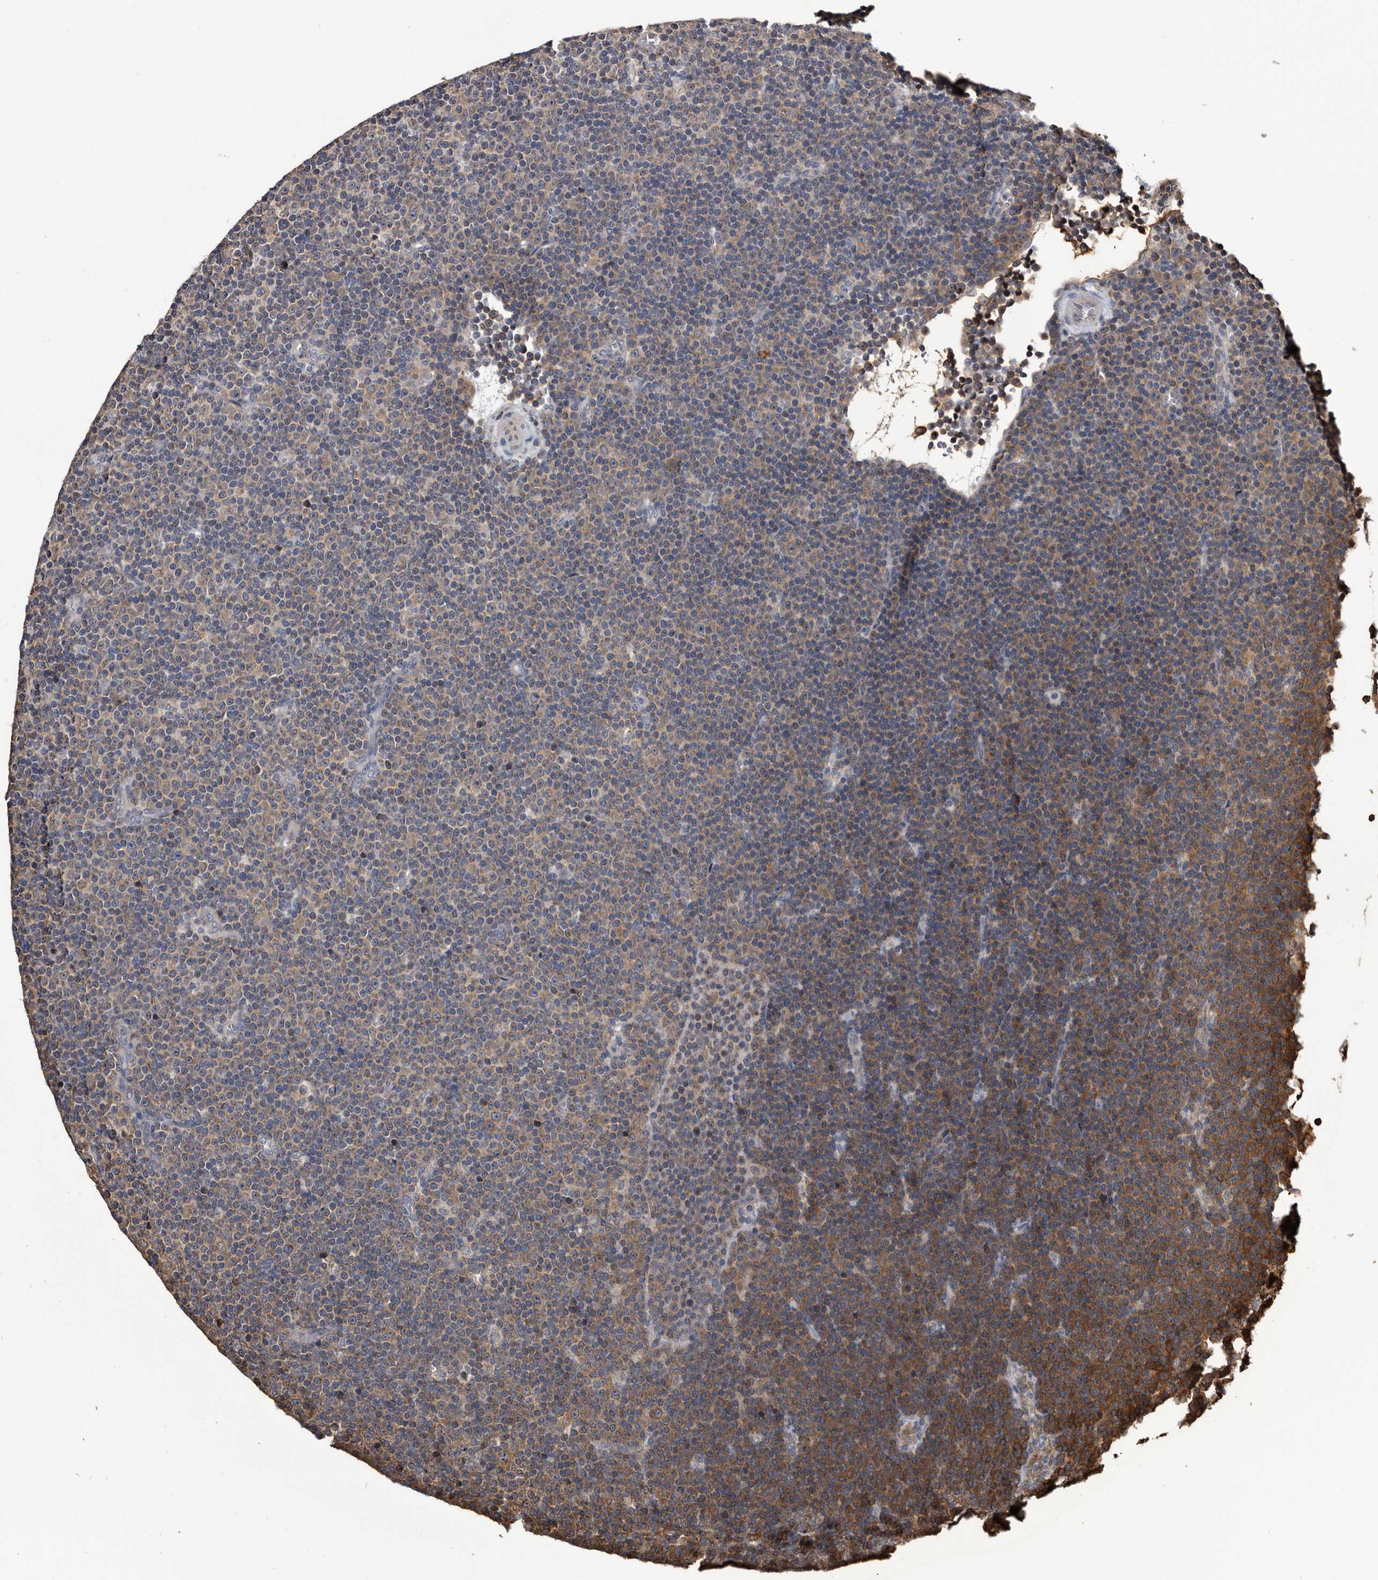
{"staining": {"intensity": "moderate", "quantity": "<25%", "location": "cytoplasmic/membranous"}, "tissue": "lymphoma", "cell_type": "Tumor cells", "image_type": "cancer", "snomed": [{"axis": "morphology", "description": "Malignant lymphoma, non-Hodgkin's type, Low grade"}, {"axis": "topography", "description": "Lymph node"}], "caption": "Protein staining of malignant lymphoma, non-Hodgkin's type (low-grade) tissue exhibits moderate cytoplasmic/membranous staining in approximately <25% of tumor cells.", "gene": "TTI2", "patient": {"sex": "female", "age": 67}}